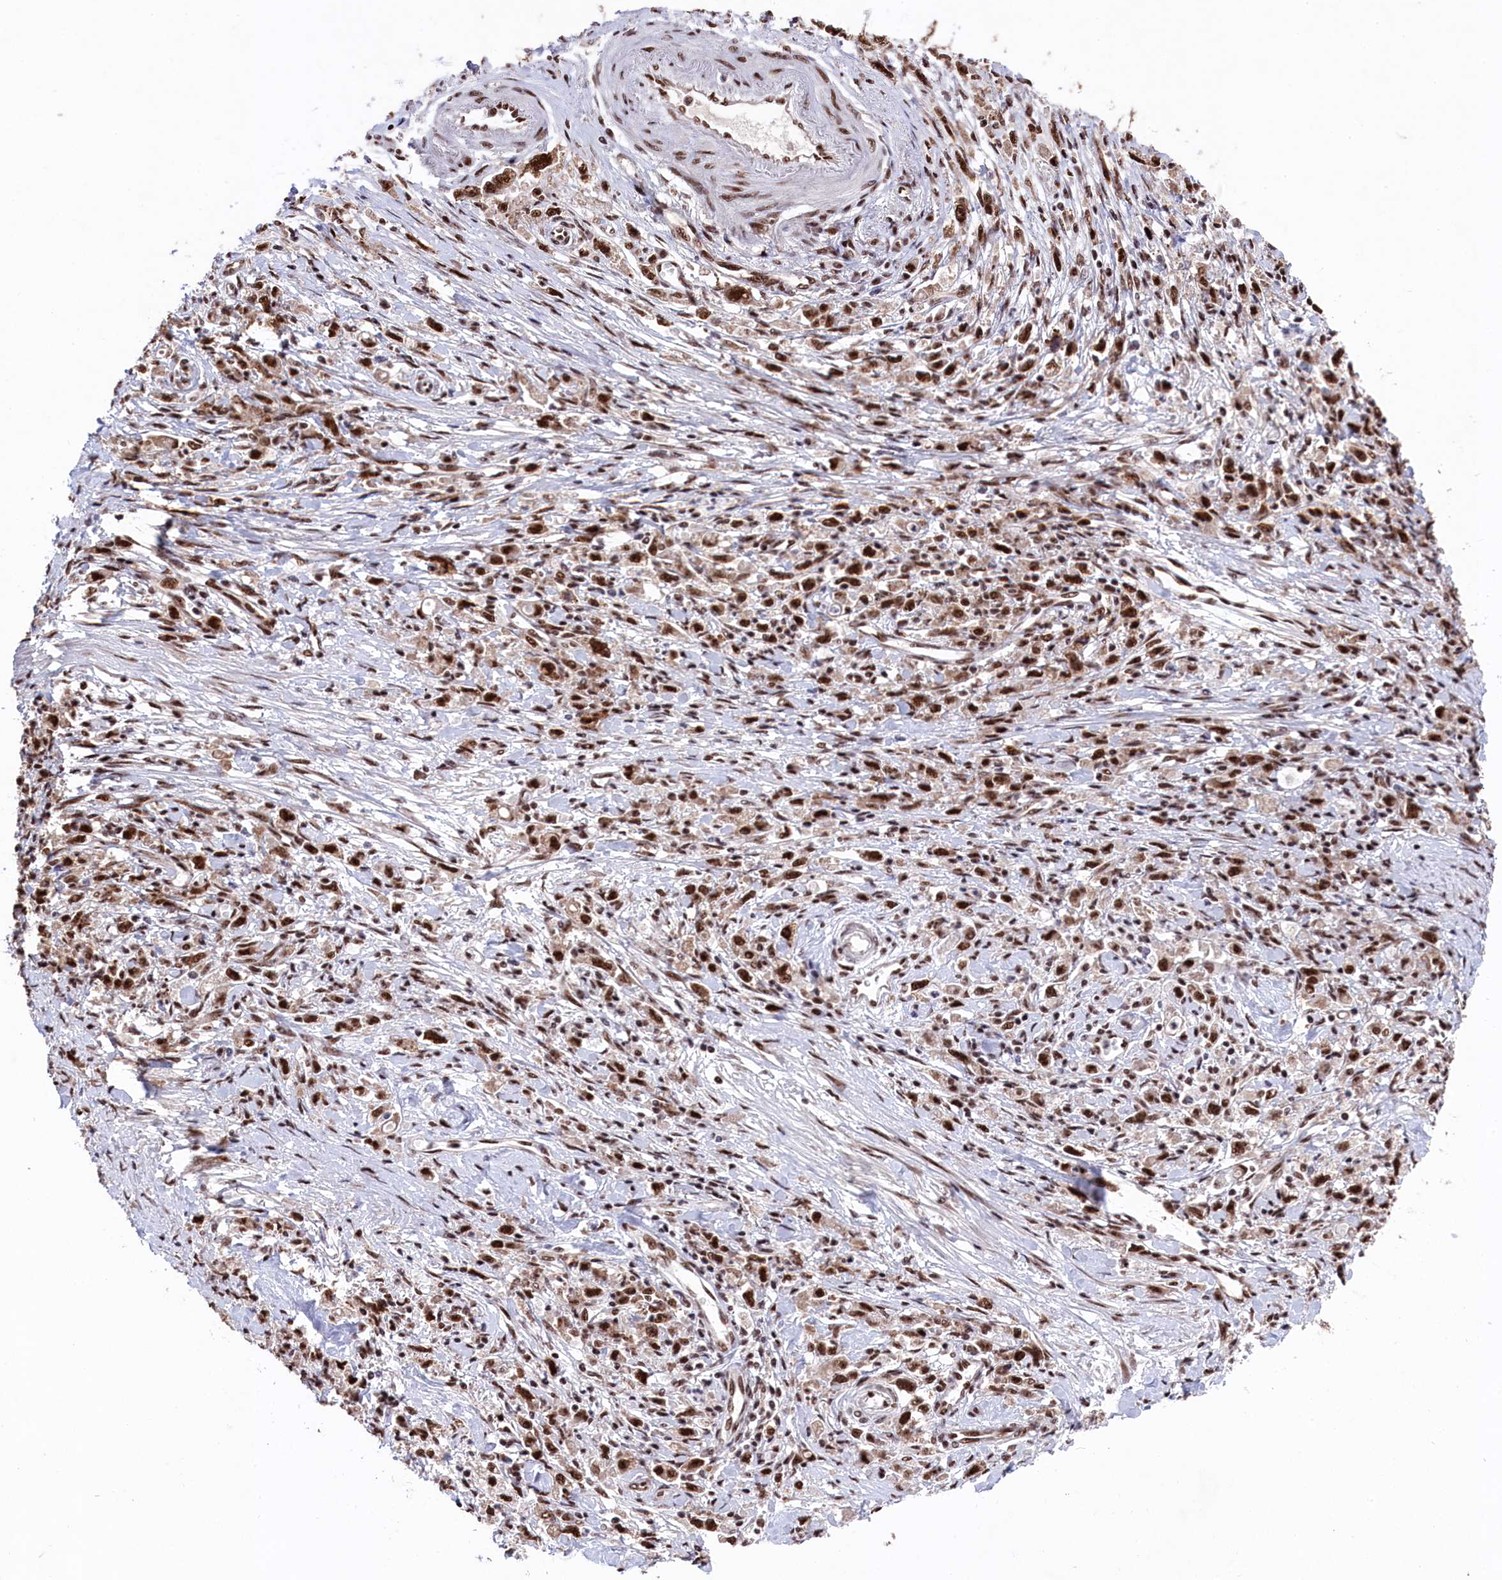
{"staining": {"intensity": "strong", "quantity": ">75%", "location": "nuclear"}, "tissue": "stomach cancer", "cell_type": "Tumor cells", "image_type": "cancer", "snomed": [{"axis": "morphology", "description": "Adenocarcinoma, NOS"}, {"axis": "topography", "description": "Stomach"}], "caption": "Immunohistochemistry (DAB) staining of adenocarcinoma (stomach) reveals strong nuclear protein staining in approximately >75% of tumor cells.", "gene": "PRPF31", "patient": {"sex": "female", "age": 59}}